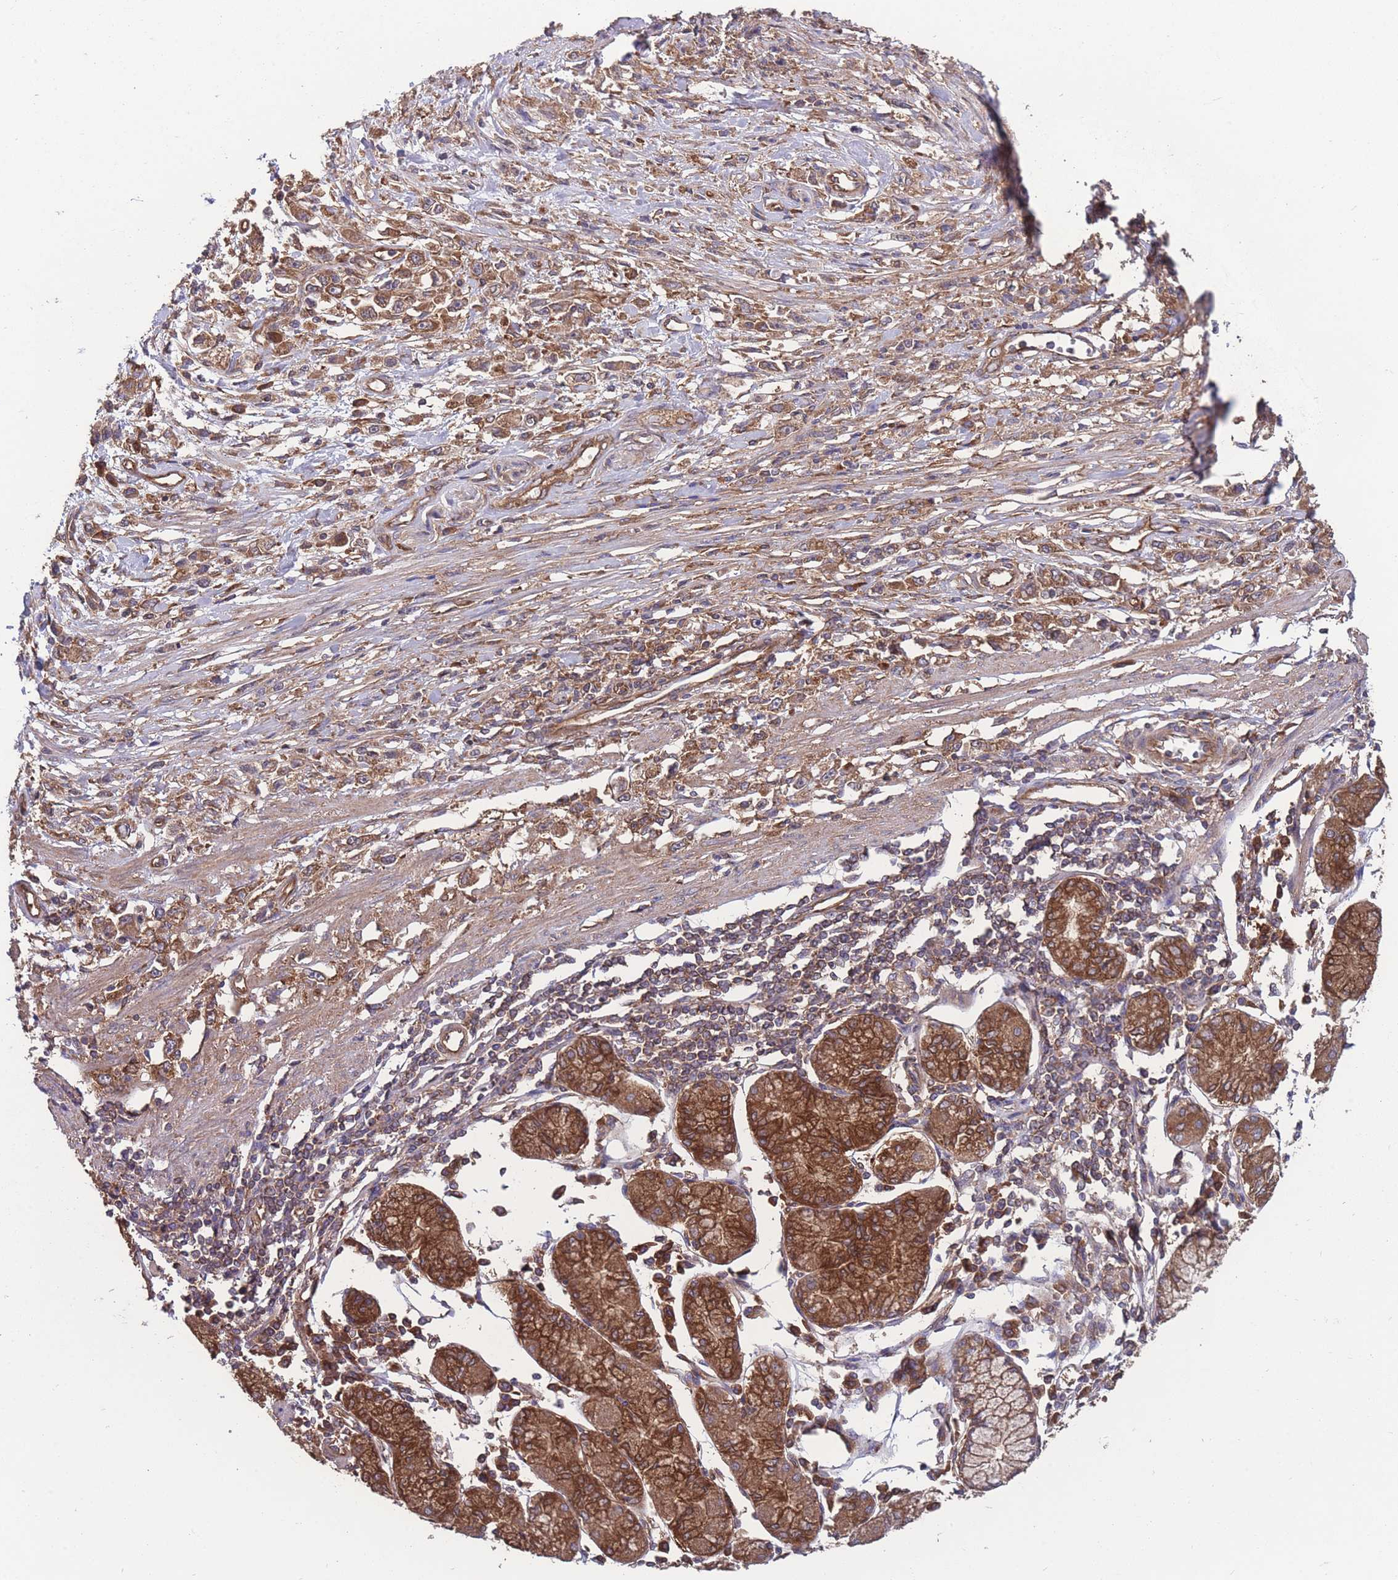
{"staining": {"intensity": "moderate", "quantity": ">75%", "location": "cytoplasmic/membranous"}, "tissue": "stomach cancer", "cell_type": "Tumor cells", "image_type": "cancer", "snomed": [{"axis": "morphology", "description": "Adenocarcinoma, NOS"}, {"axis": "topography", "description": "Stomach"}], "caption": "Moderate cytoplasmic/membranous expression for a protein is present in about >75% of tumor cells of stomach adenocarcinoma using immunohistochemistry.", "gene": "ZPR1", "patient": {"sex": "female", "age": 59}}